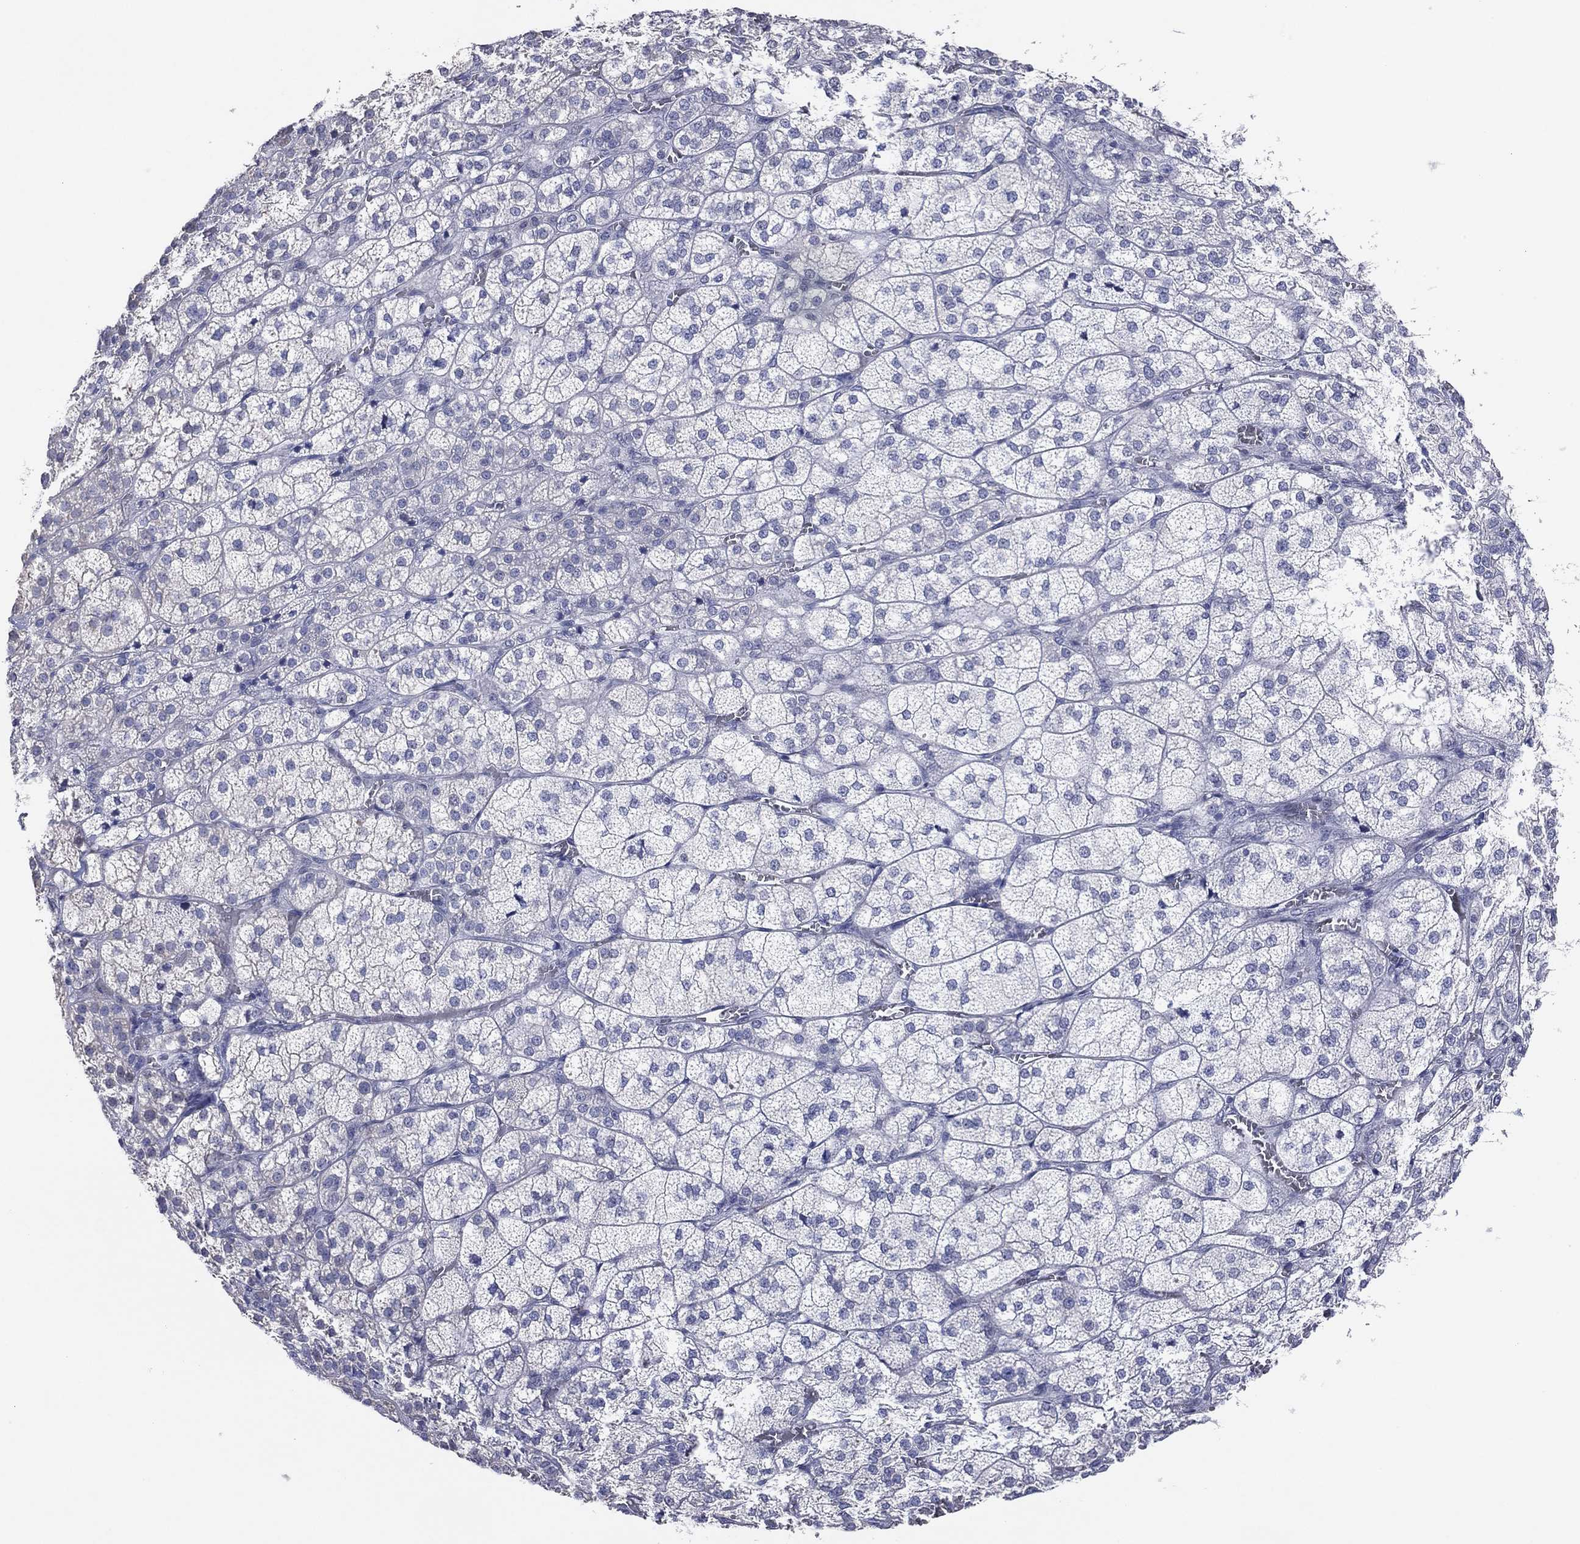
{"staining": {"intensity": "negative", "quantity": "none", "location": "none"}, "tissue": "adrenal gland", "cell_type": "Glandular cells", "image_type": "normal", "snomed": [{"axis": "morphology", "description": "Normal tissue, NOS"}, {"axis": "topography", "description": "Adrenal gland"}], "caption": "A histopathology image of human adrenal gland is negative for staining in glandular cells. (Brightfield microscopy of DAB (3,3'-diaminobenzidine) immunohistochemistry at high magnification).", "gene": "CFTR", "patient": {"sex": "female", "age": 60}}